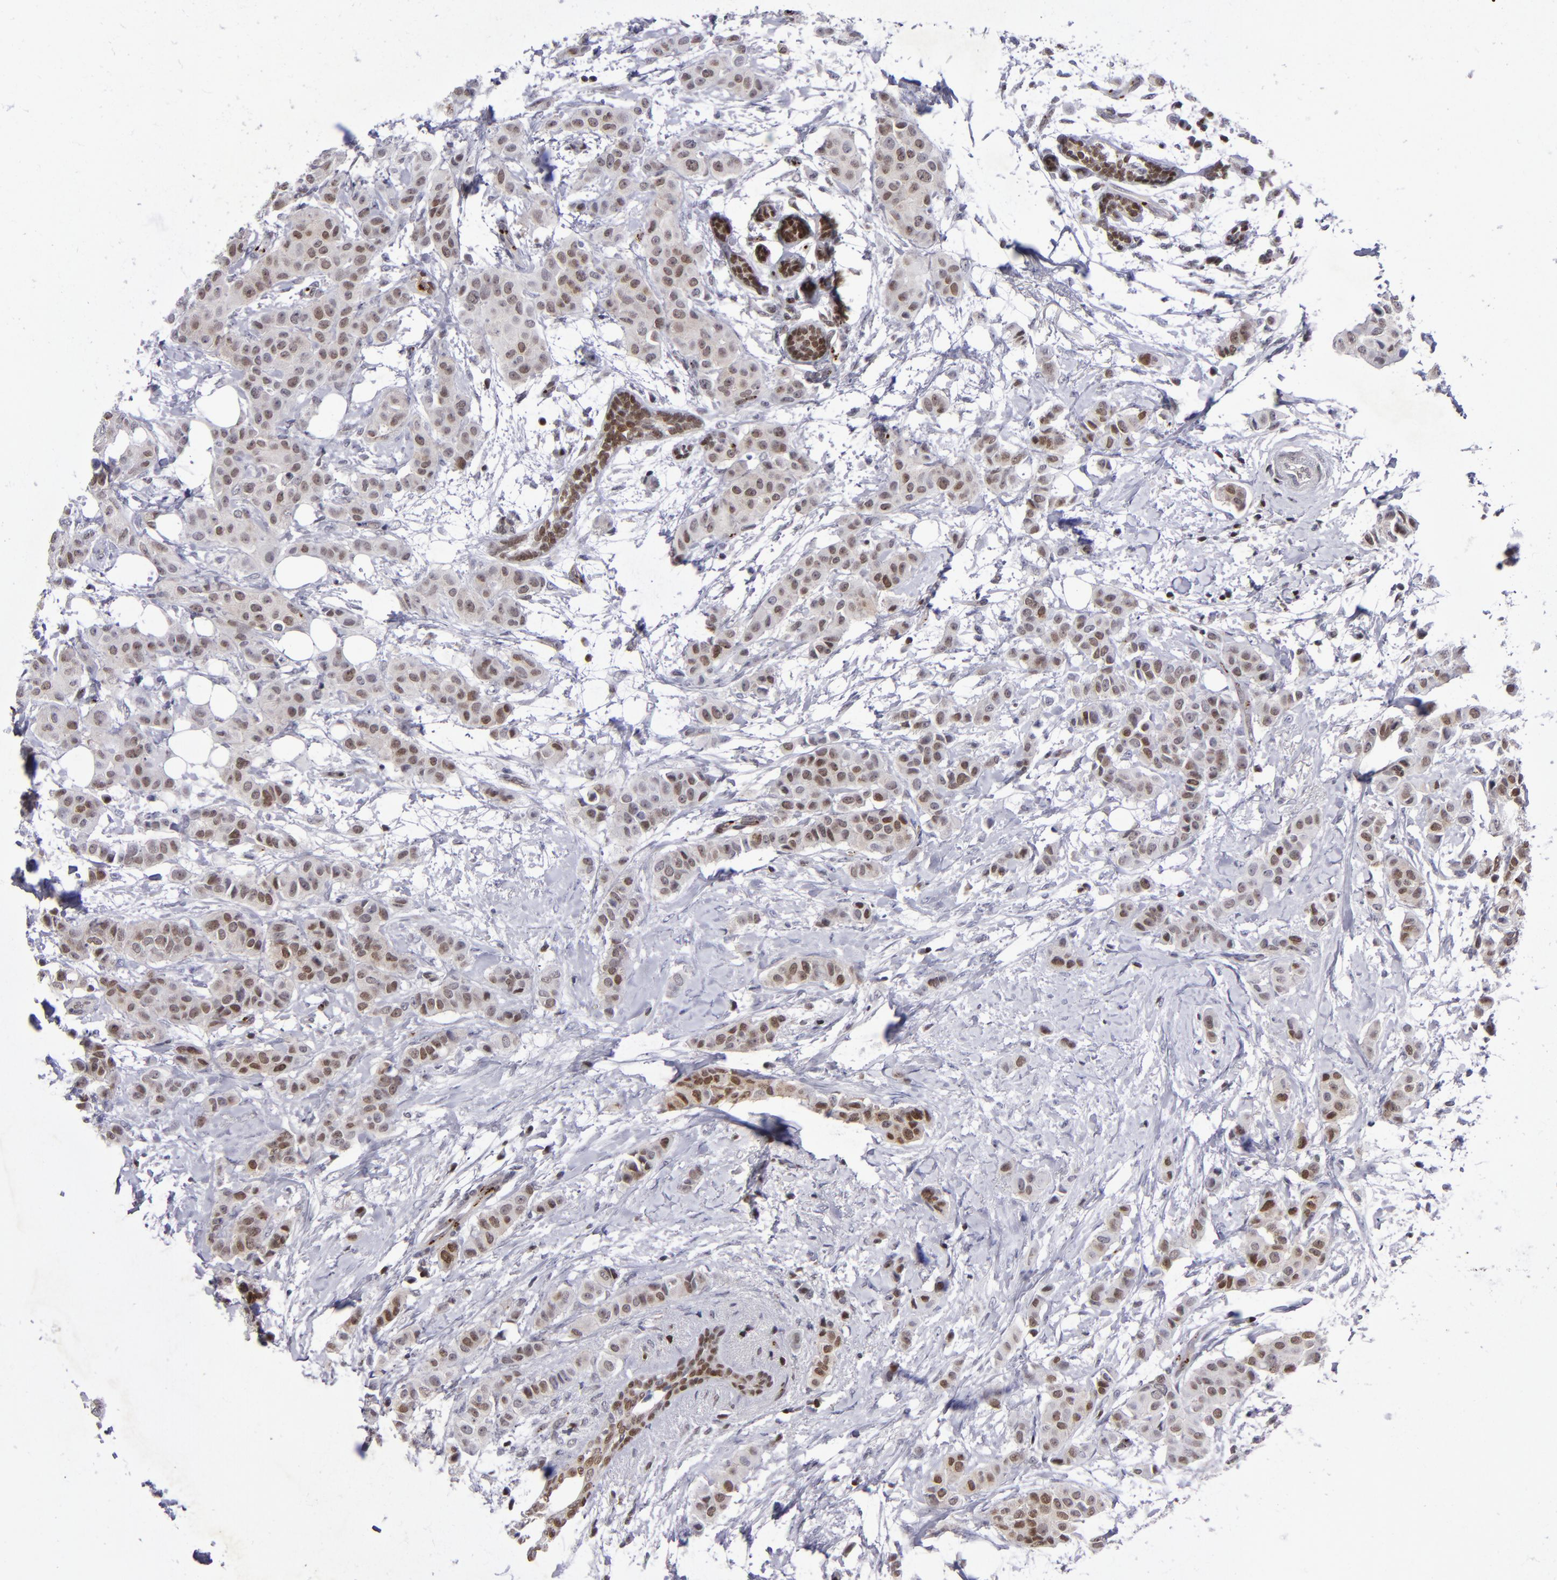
{"staining": {"intensity": "strong", "quantity": ">75%", "location": "cytoplasmic/membranous,nuclear"}, "tissue": "breast cancer", "cell_type": "Tumor cells", "image_type": "cancer", "snomed": [{"axis": "morphology", "description": "Duct carcinoma"}, {"axis": "topography", "description": "Breast"}], "caption": "This photomicrograph exhibits immunohistochemistry staining of human invasive ductal carcinoma (breast), with high strong cytoplasmic/membranous and nuclear staining in approximately >75% of tumor cells.", "gene": "MGMT", "patient": {"sex": "female", "age": 40}}